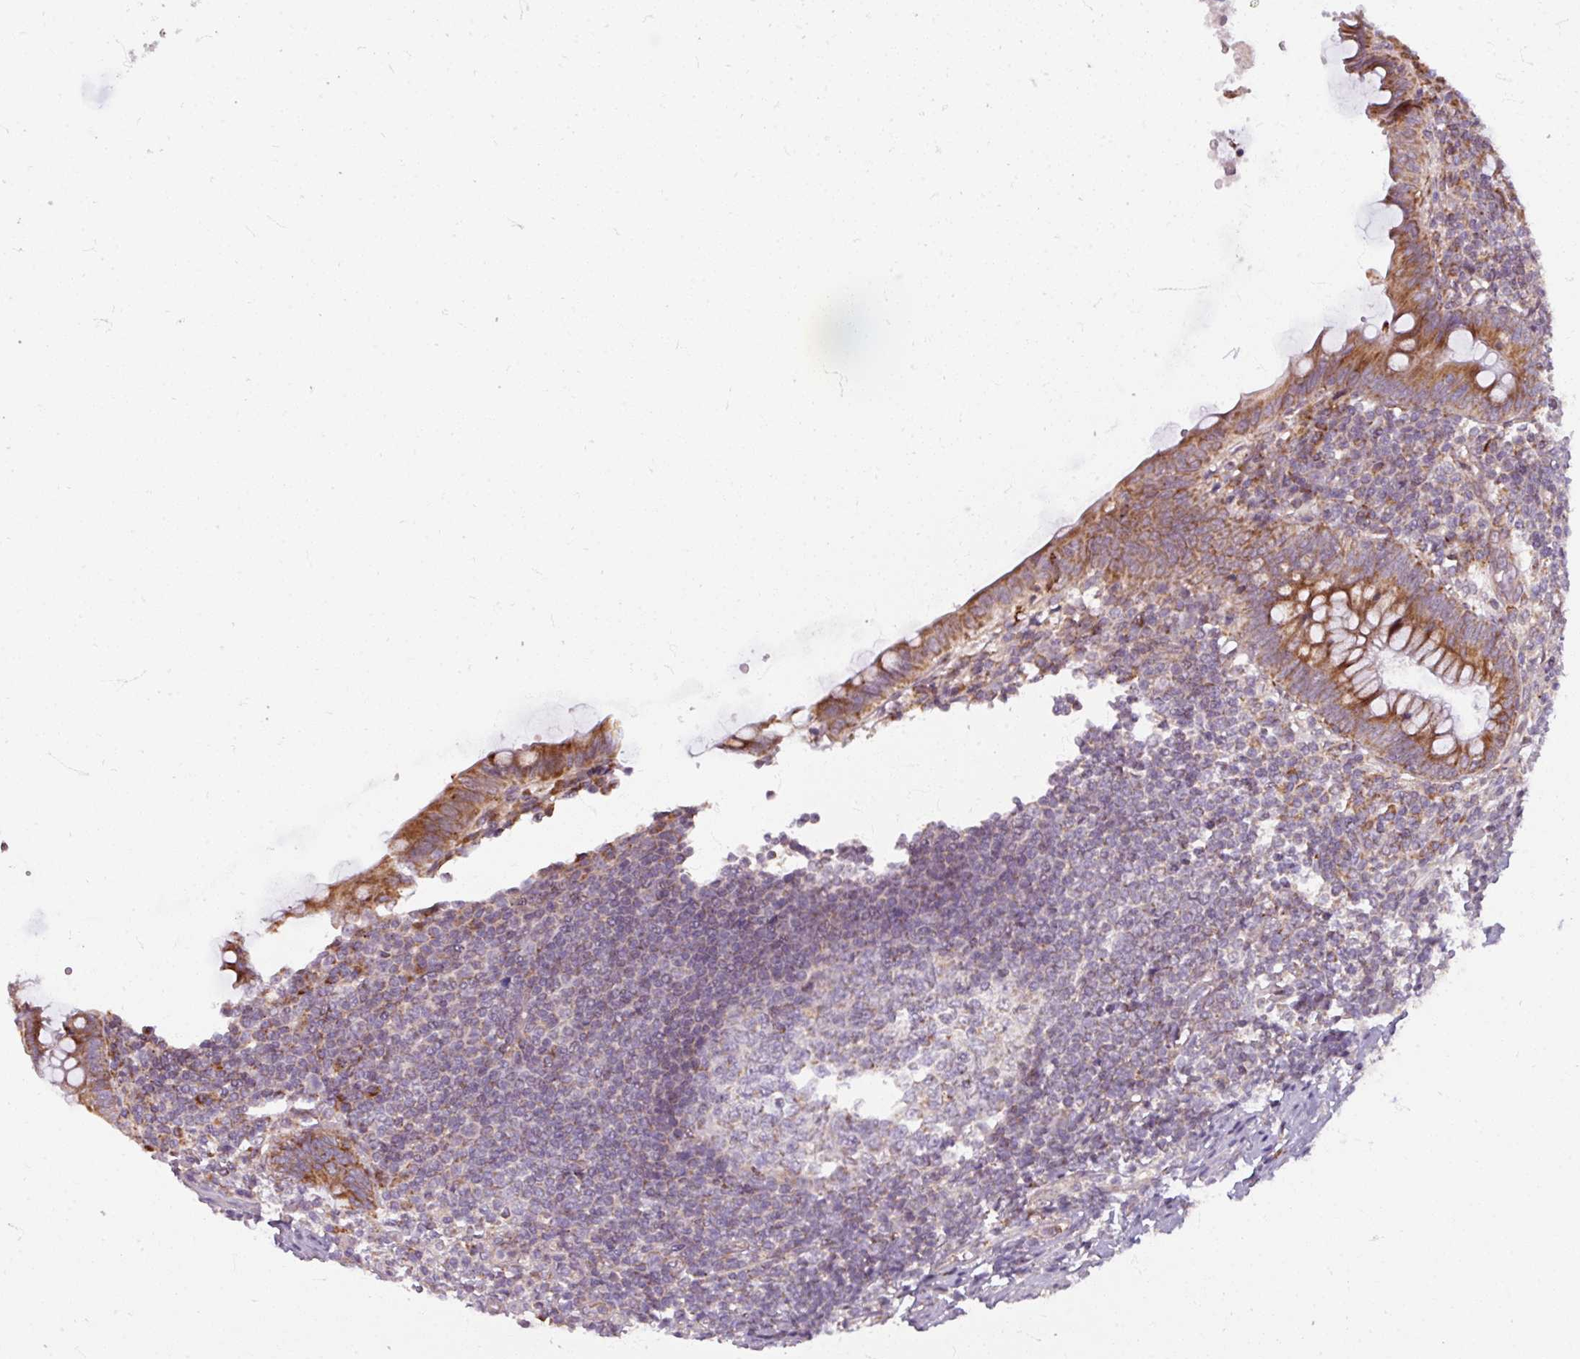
{"staining": {"intensity": "moderate", "quantity": ">75%", "location": "cytoplasmic/membranous"}, "tissue": "appendix", "cell_type": "Glandular cells", "image_type": "normal", "snomed": [{"axis": "morphology", "description": "Normal tissue, NOS"}, {"axis": "topography", "description": "Appendix"}], "caption": "Moderate cytoplasmic/membranous protein positivity is identified in about >75% of glandular cells in appendix.", "gene": "MAGT1", "patient": {"sex": "male", "age": 83}}